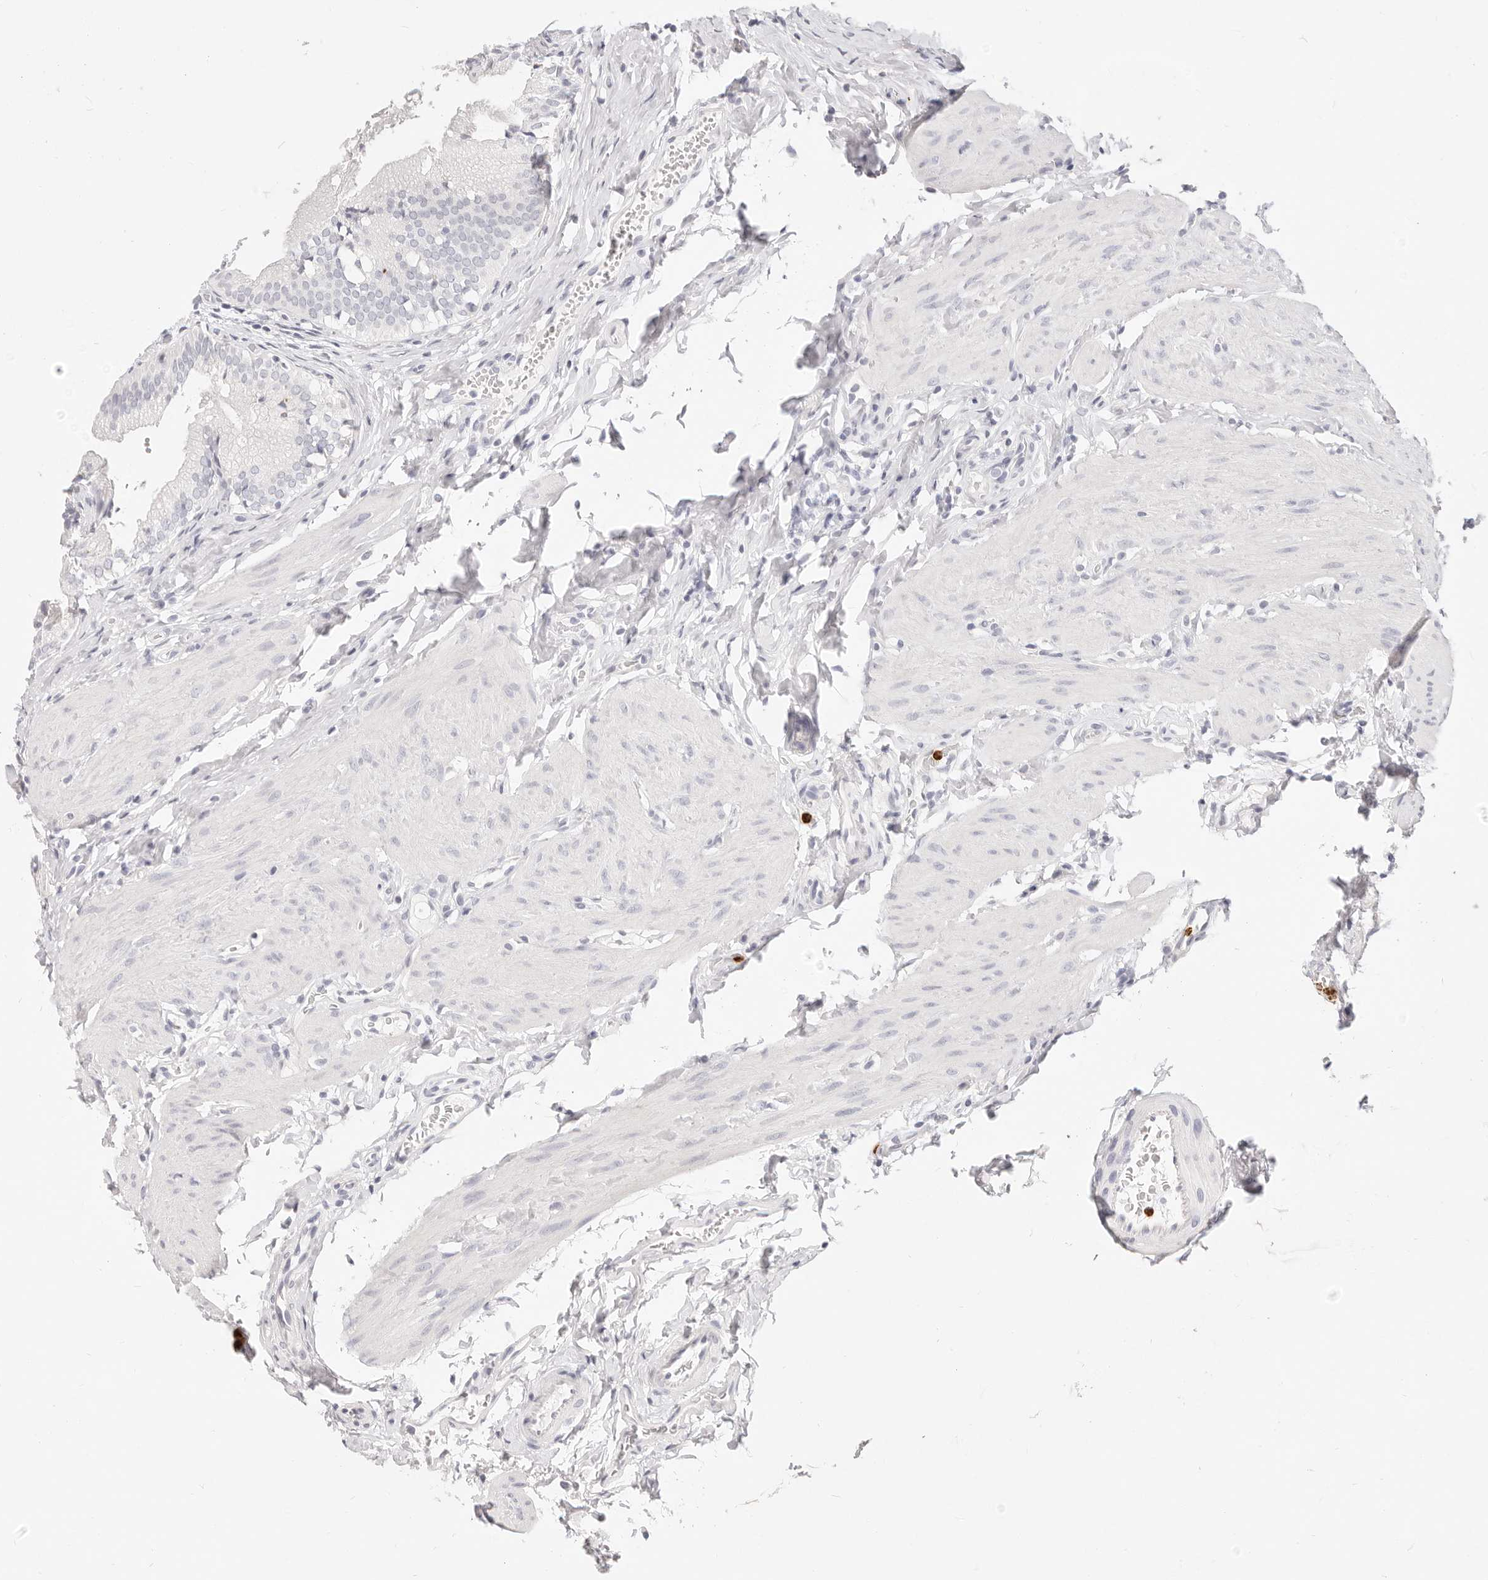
{"staining": {"intensity": "negative", "quantity": "none", "location": "none"}, "tissue": "gallbladder", "cell_type": "Glandular cells", "image_type": "normal", "snomed": [{"axis": "morphology", "description": "Normal tissue, NOS"}, {"axis": "topography", "description": "Gallbladder"}], "caption": "The photomicrograph shows no staining of glandular cells in benign gallbladder. (DAB (3,3'-diaminobenzidine) IHC, high magnification).", "gene": "CAMP", "patient": {"sex": "female", "age": 30}}